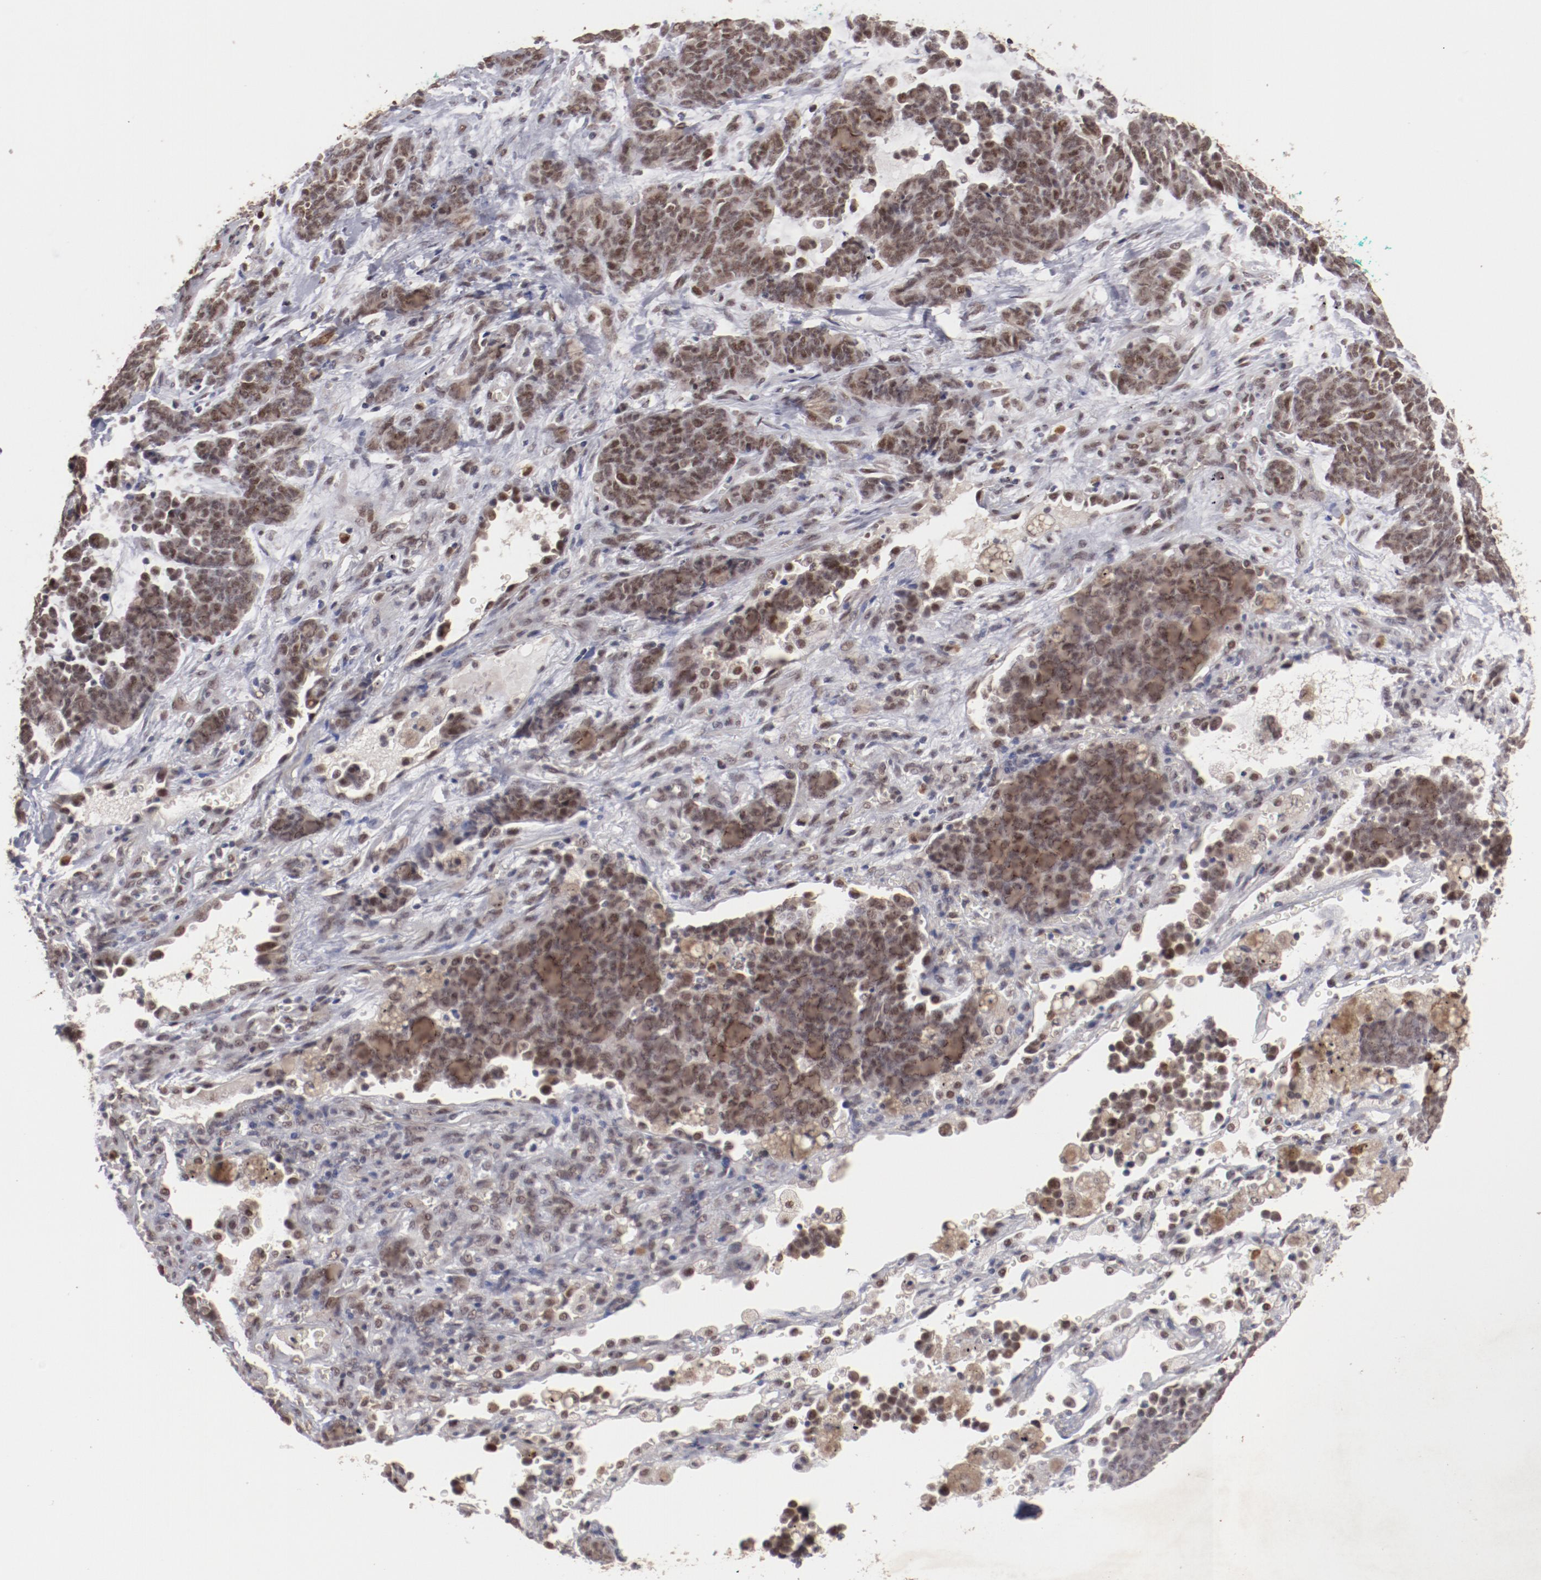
{"staining": {"intensity": "moderate", "quantity": ">75%", "location": "nuclear"}, "tissue": "lung cancer", "cell_type": "Tumor cells", "image_type": "cancer", "snomed": [{"axis": "morphology", "description": "Neoplasm, malignant, NOS"}, {"axis": "topography", "description": "Lung"}], "caption": "The image reveals immunohistochemical staining of lung cancer (neoplasm (malignant)). There is moderate nuclear expression is seen in about >75% of tumor cells.", "gene": "CLOCK", "patient": {"sex": "female", "age": 58}}